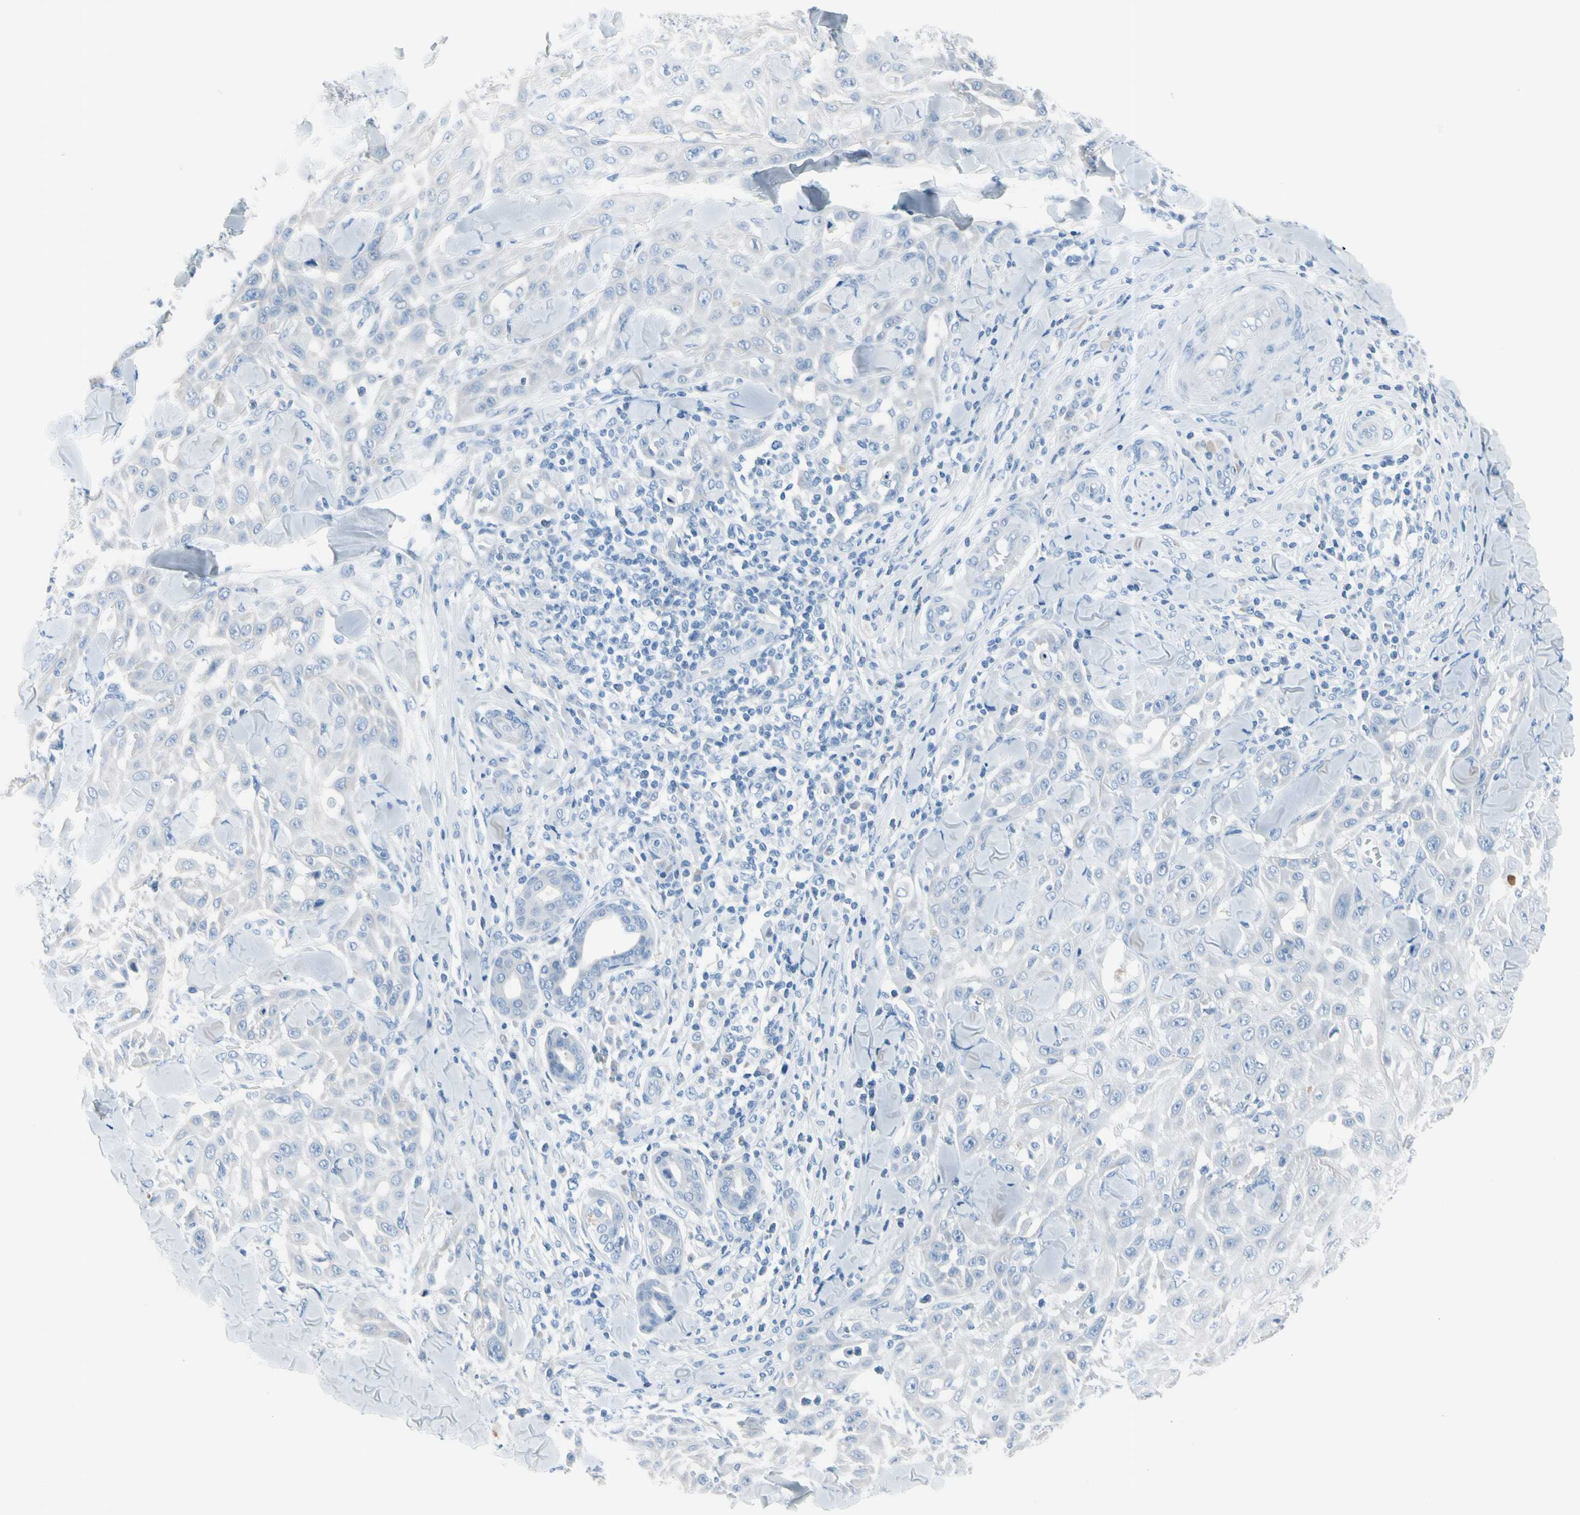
{"staining": {"intensity": "negative", "quantity": "none", "location": "none"}, "tissue": "skin cancer", "cell_type": "Tumor cells", "image_type": "cancer", "snomed": [{"axis": "morphology", "description": "Squamous cell carcinoma, NOS"}, {"axis": "topography", "description": "Skin"}], "caption": "Immunohistochemical staining of skin cancer (squamous cell carcinoma) exhibits no significant positivity in tumor cells.", "gene": "TPO", "patient": {"sex": "male", "age": 24}}